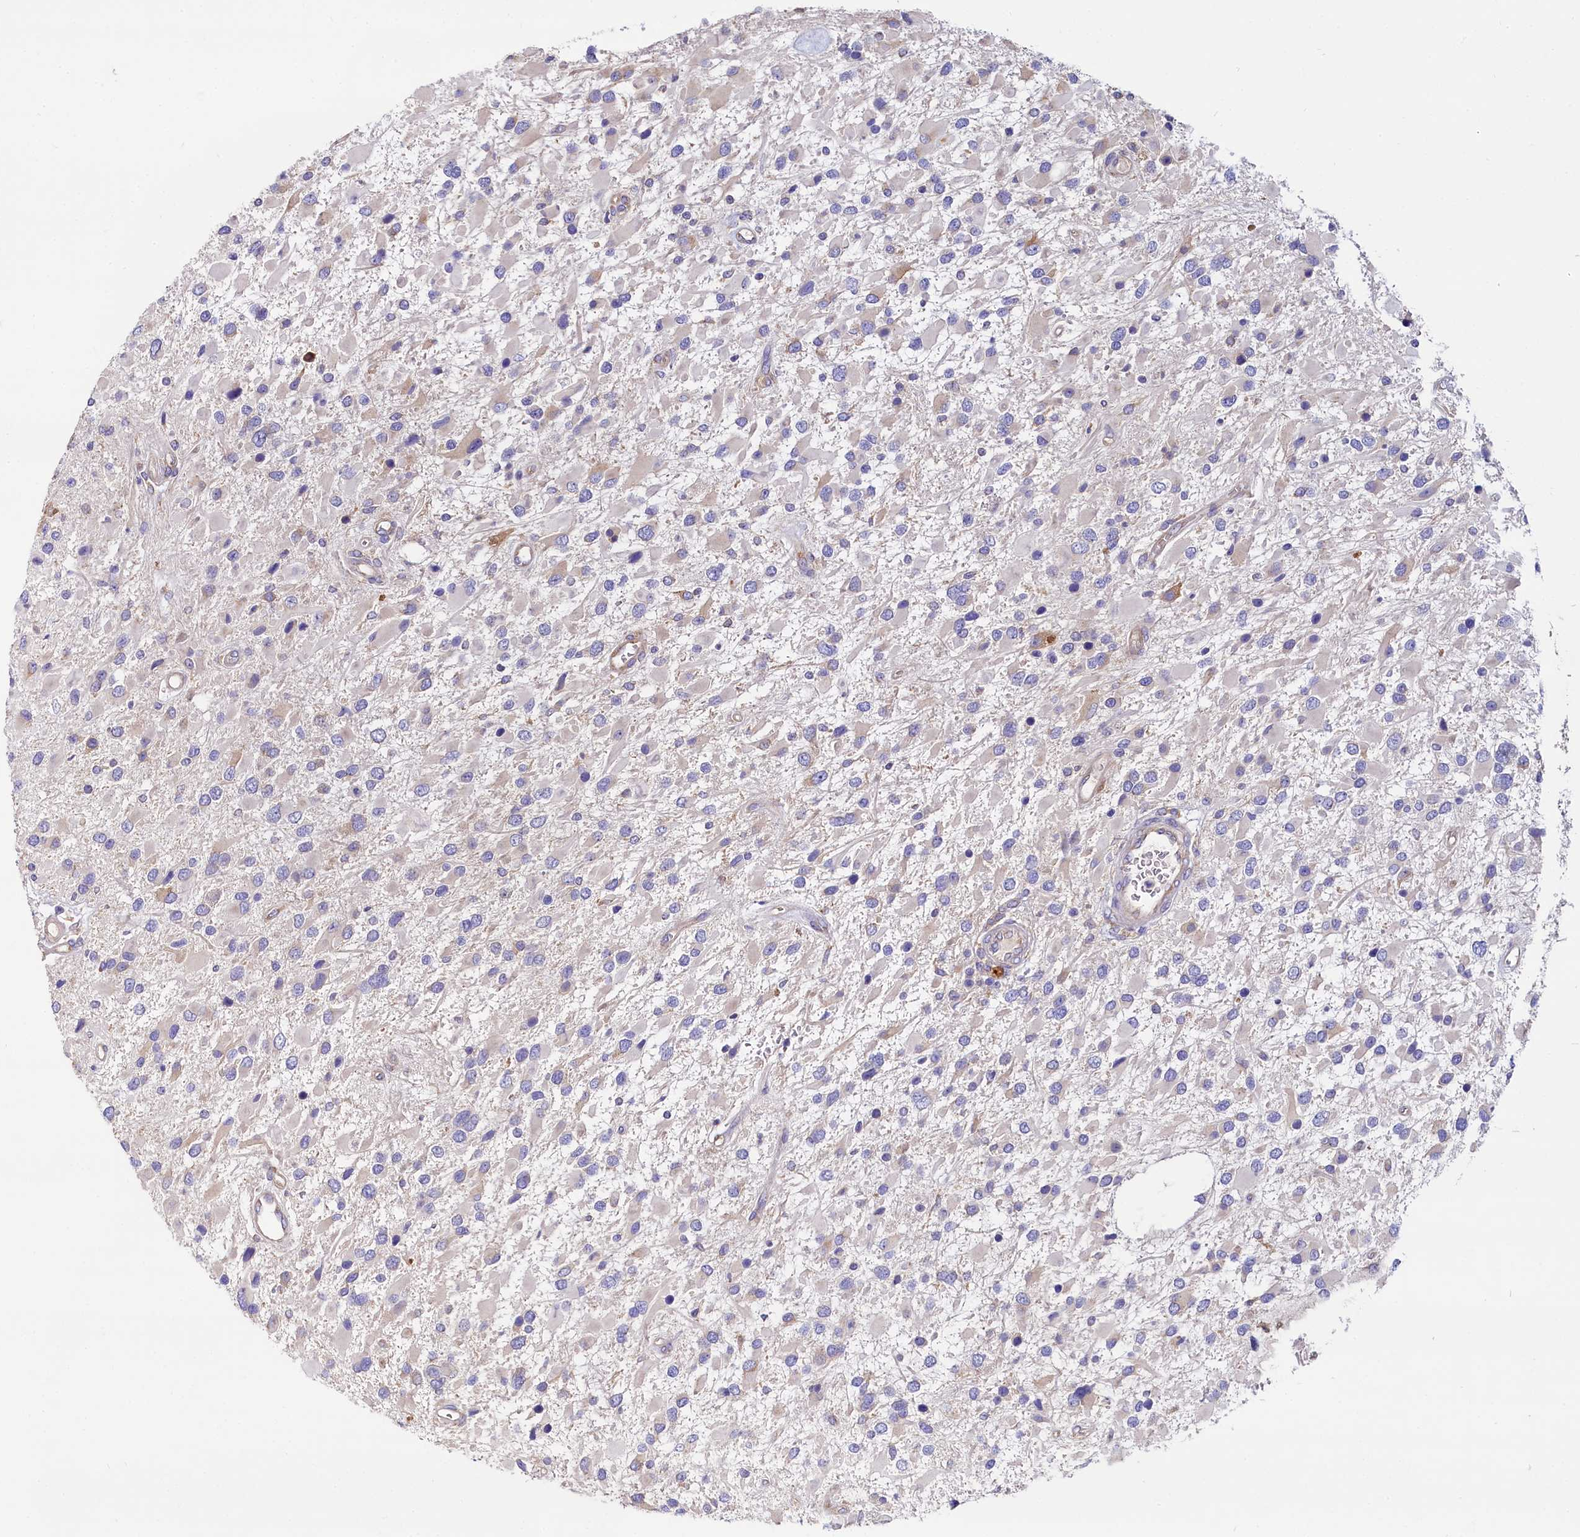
{"staining": {"intensity": "negative", "quantity": "none", "location": "none"}, "tissue": "glioma", "cell_type": "Tumor cells", "image_type": "cancer", "snomed": [{"axis": "morphology", "description": "Glioma, malignant, High grade"}, {"axis": "topography", "description": "Brain"}], "caption": "High power microscopy histopathology image of an immunohistochemistry photomicrograph of glioma, revealing no significant expression in tumor cells.", "gene": "QARS1", "patient": {"sex": "male", "age": 53}}